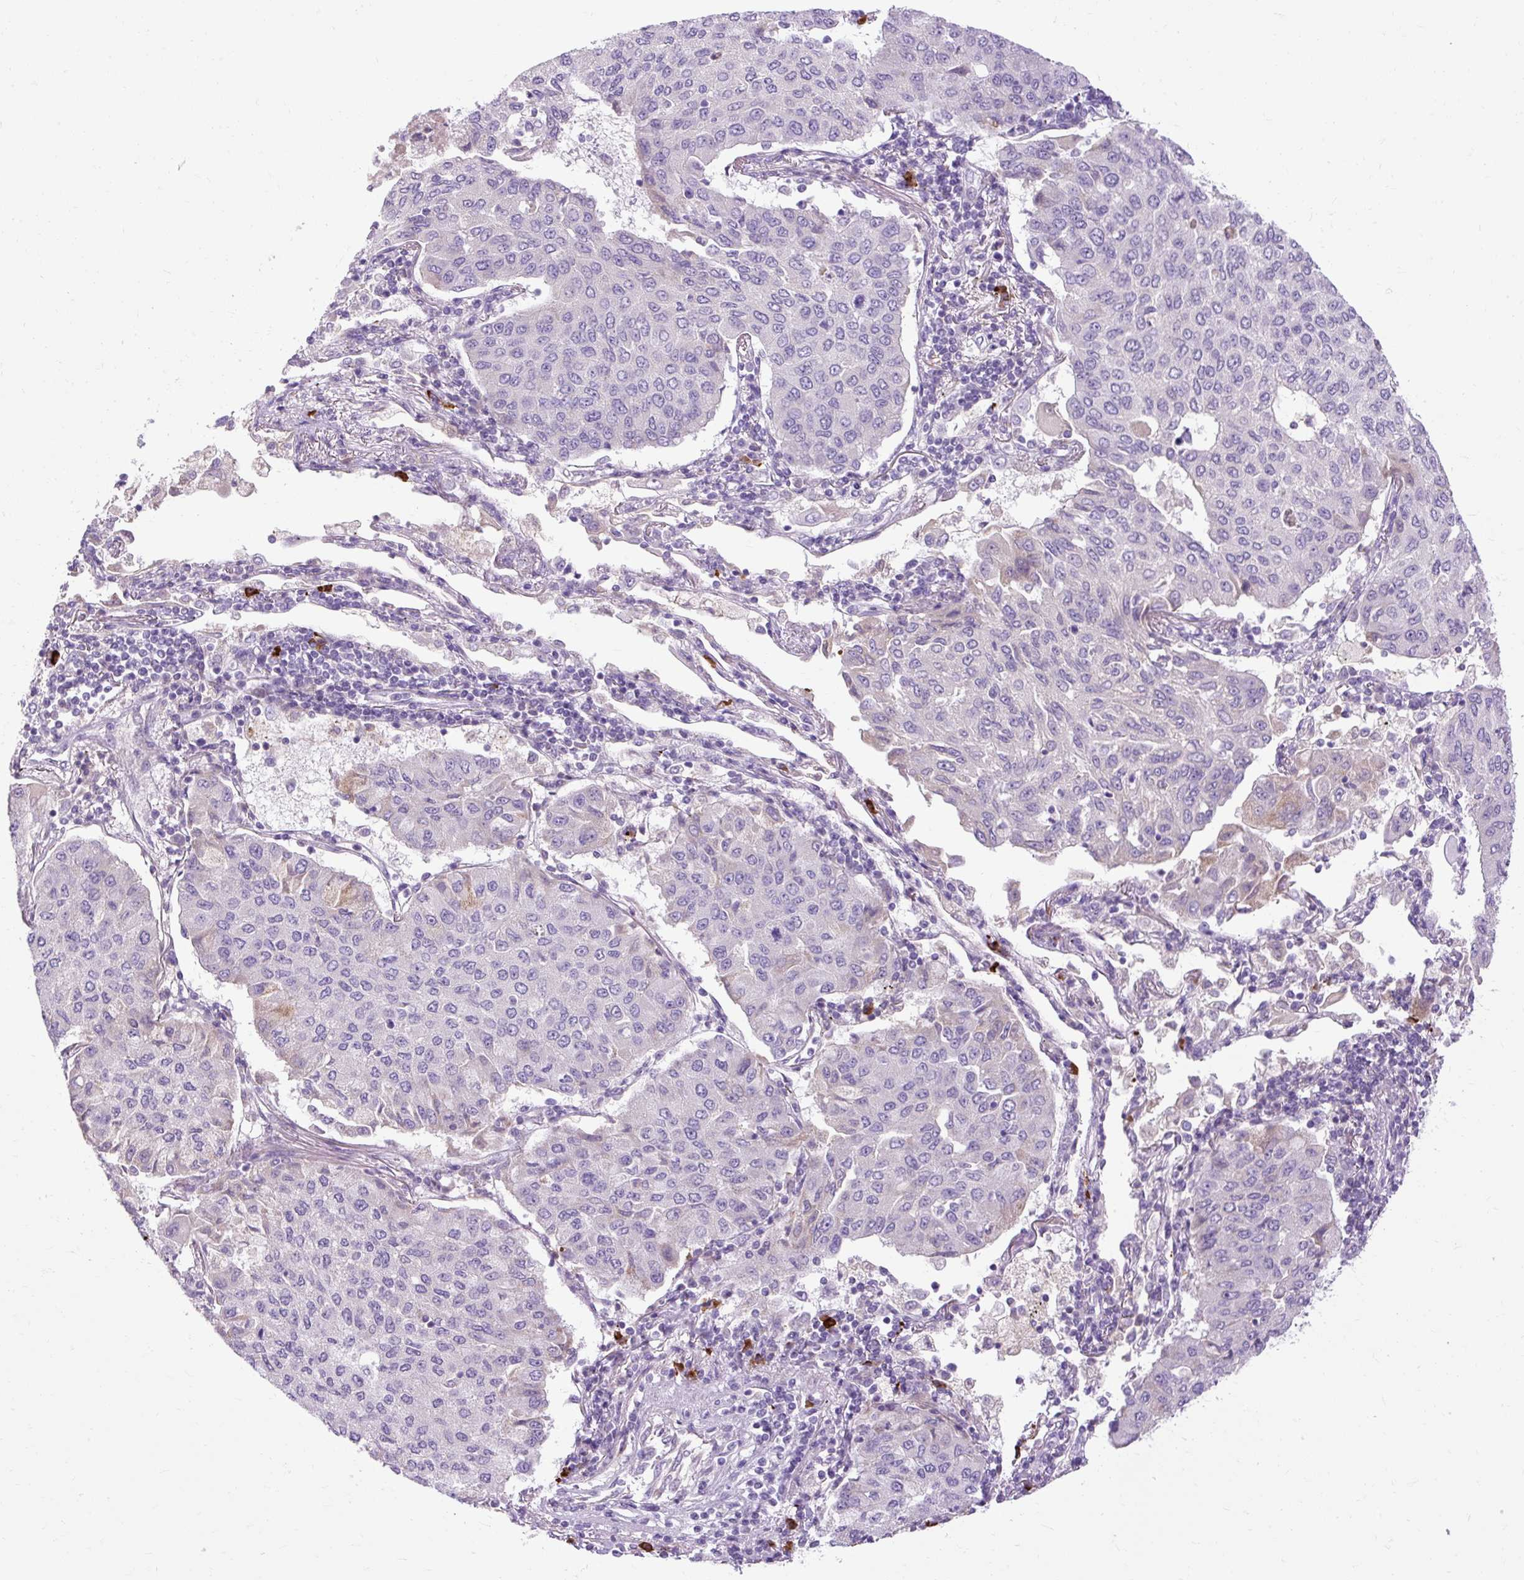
{"staining": {"intensity": "negative", "quantity": "none", "location": "none"}, "tissue": "lung cancer", "cell_type": "Tumor cells", "image_type": "cancer", "snomed": [{"axis": "morphology", "description": "Squamous cell carcinoma, NOS"}, {"axis": "topography", "description": "Lung"}], "caption": "Immunohistochemistry histopathology image of human lung squamous cell carcinoma stained for a protein (brown), which reveals no positivity in tumor cells.", "gene": "ARRDC2", "patient": {"sex": "male", "age": 74}}